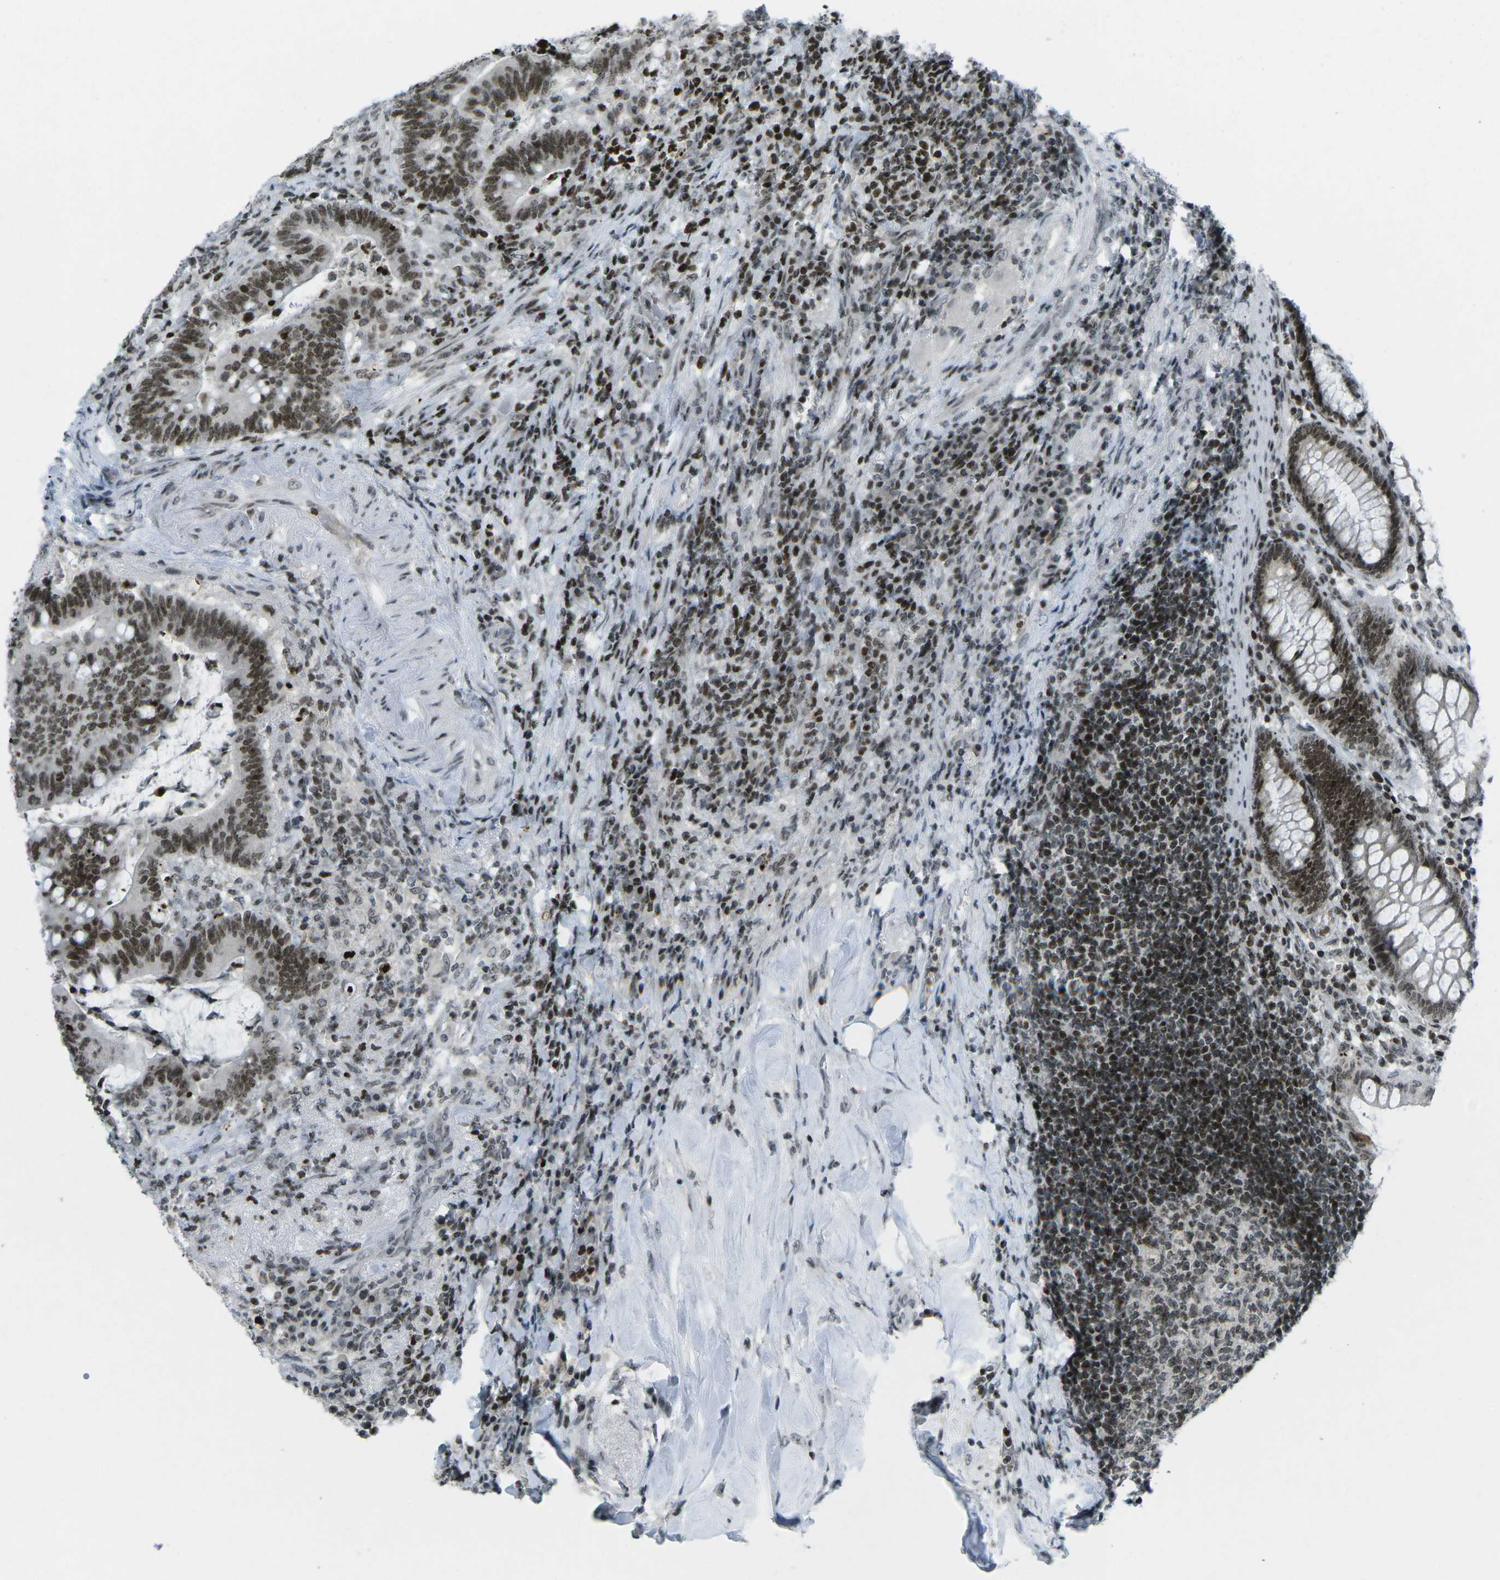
{"staining": {"intensity": "strong", "quantity": ">75%", "location": "nuclear"}, "tissue": "colorectal cancer", "cell_type": "Tumor cells", "image_type": "cancer", "snomed": [{"axis": "morphology", "description": "Normal tissue, NOS"}, {"axis": "morphology", "description": "Adenocarcinoma, NOS"}, {"axis": "topography", "description": "Colon"}], "caption": "Immunohistochemistry (DAB (3,3'-diaminobenzidine)) staining of human colorectal adenocarcinoma reveals strong nuclear protein positivity in about >75% of tumor cells.", "gene": "EME1", "patient": {"sex": "female", "age": 66}}